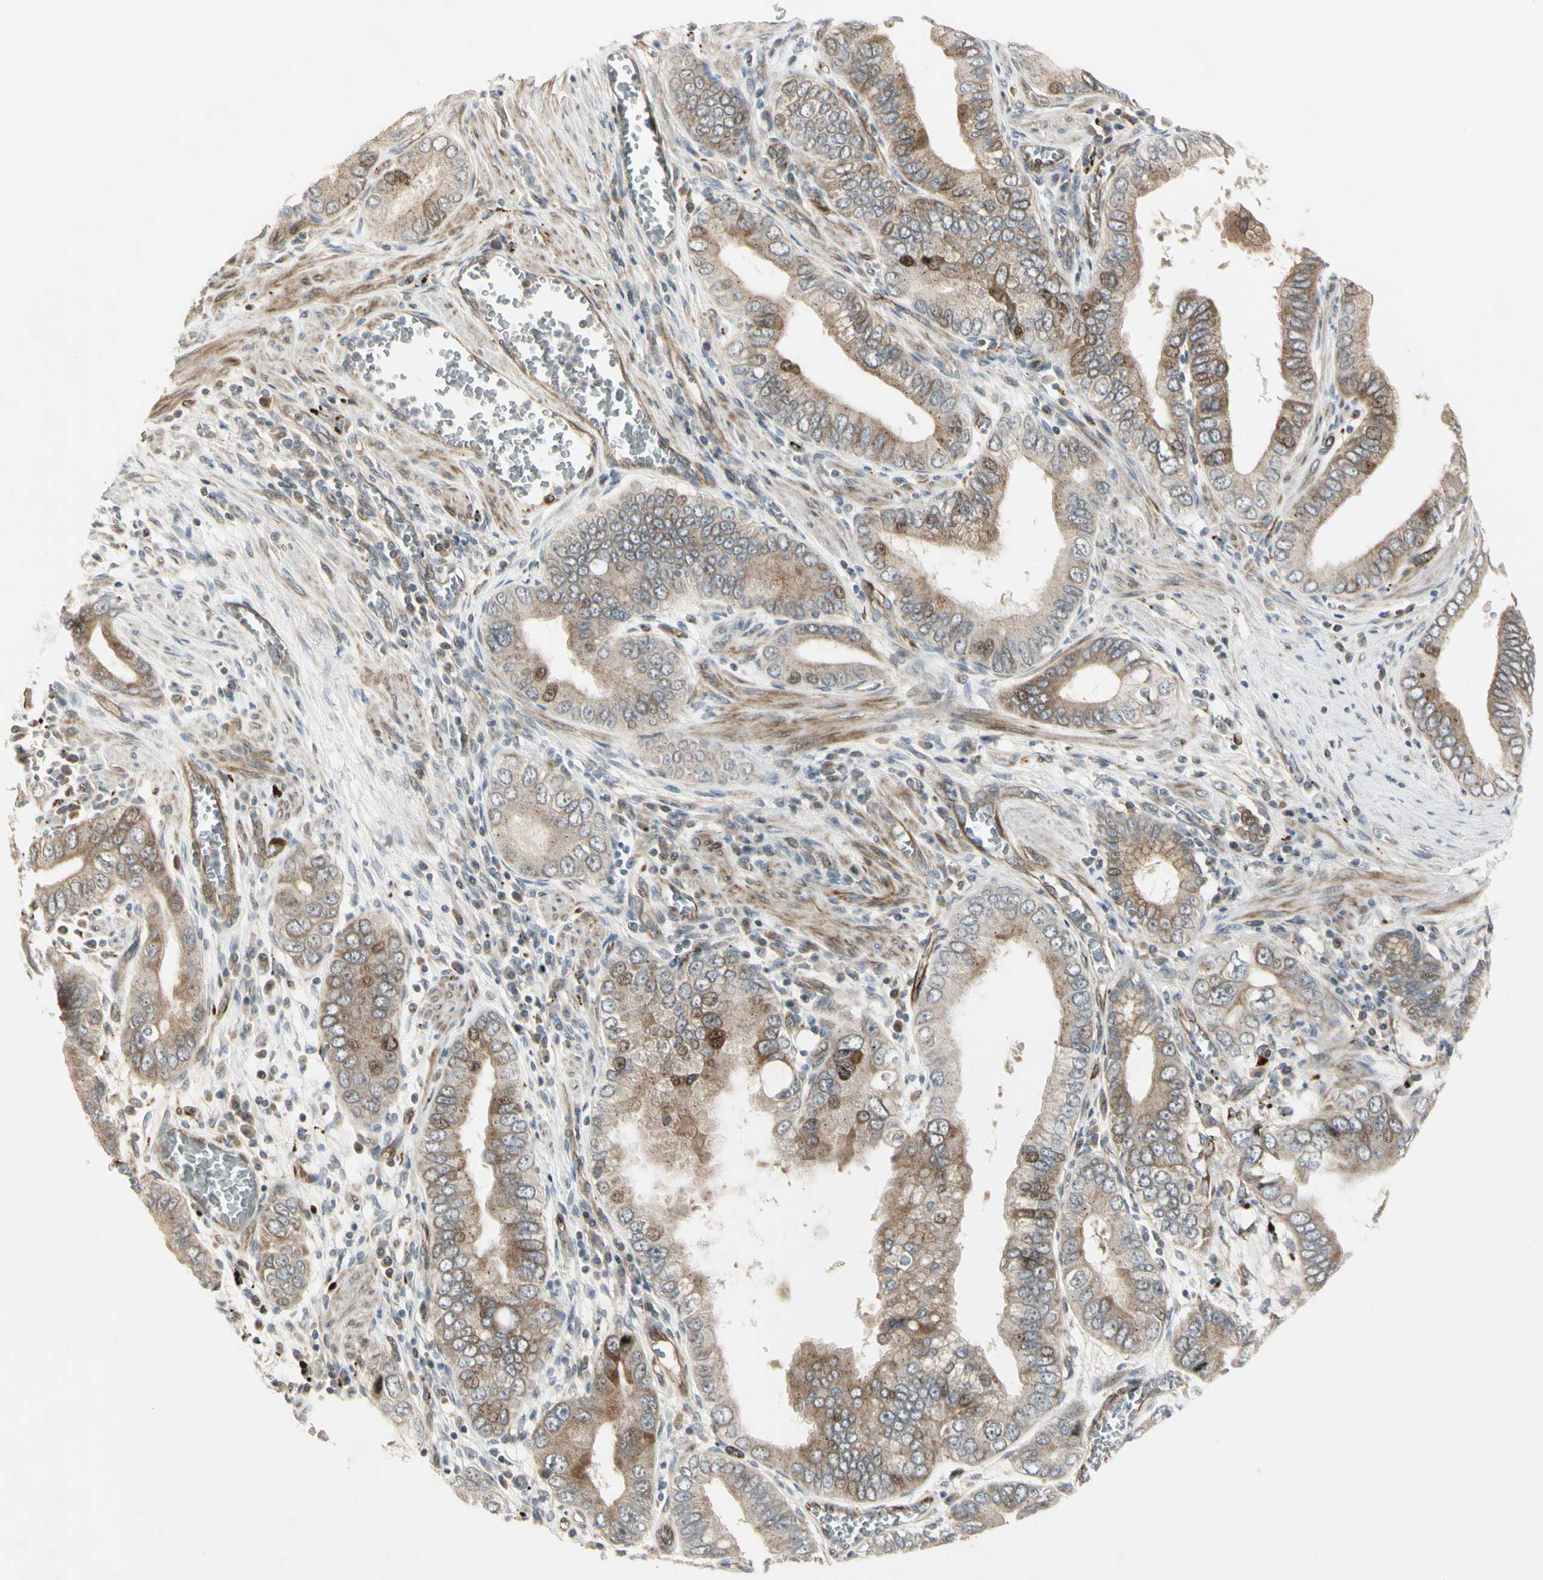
{"staining": {"intensity": "moderate", "quantity": ">75%", "location": "cytoplasmic/membranous,nuclear"}, "tissue": "pancreatic cancer", "cell_type": "Tumor cells", "image_type": "cancer", "snomed": [{"axis": "morphology", "description": "Normal tissue, NOS"}, {"axis": "topography", "description": "Lymph node"}], "caption": "IHC of pancreatic cancer reveals medium levels of moderate cytoplasmic/membranous and nuclear positivity in about >75% of tumor cells.", "gene": "NDFIP1", "patient": {"sex": "male", "age": 50}}